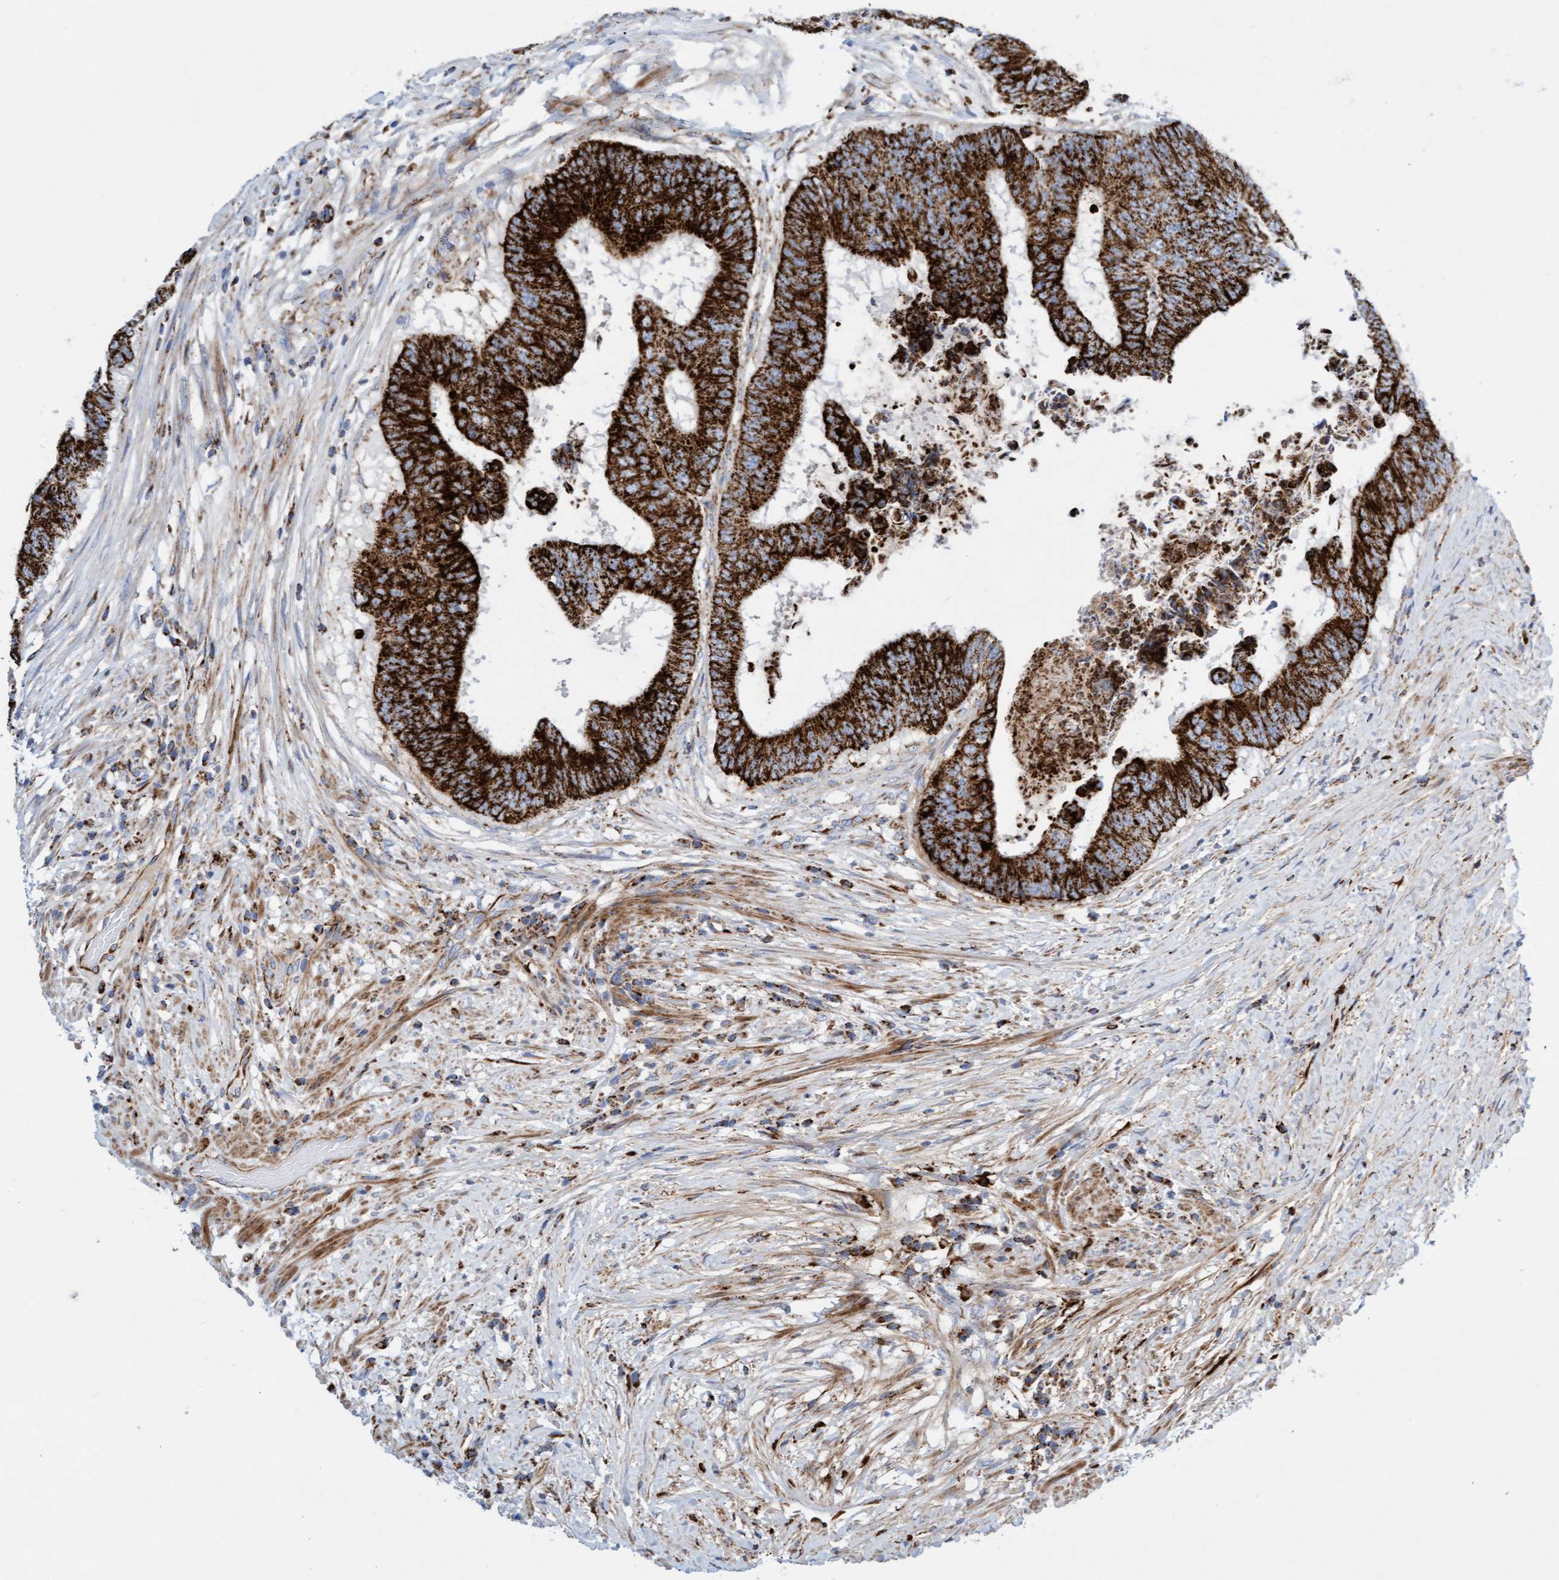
{"staining": {"intensity": "strong", "quantity": ">75%", "location": "cytoplasmic/membranous"}, "tissue": "colorectal cancer", "cell_type": "Tumor cells", "image_type": "cancer", "snomed": [{"axis": "morphology", "description": "Adenocarcinoma, NOS"}, {"axis": "topography", "description": "Rectum"}], "caption": "This image demonstrates colorectal cancer (adenocarcinoma) stained with IHC to label a protein in brown. The cytoplasmic/membranous of tumor cells show strong positivity for the protein. Nuclei are counter-stained blue.", "gene": "GGTA1", "patient": {"sex": "male", "age": 72}}